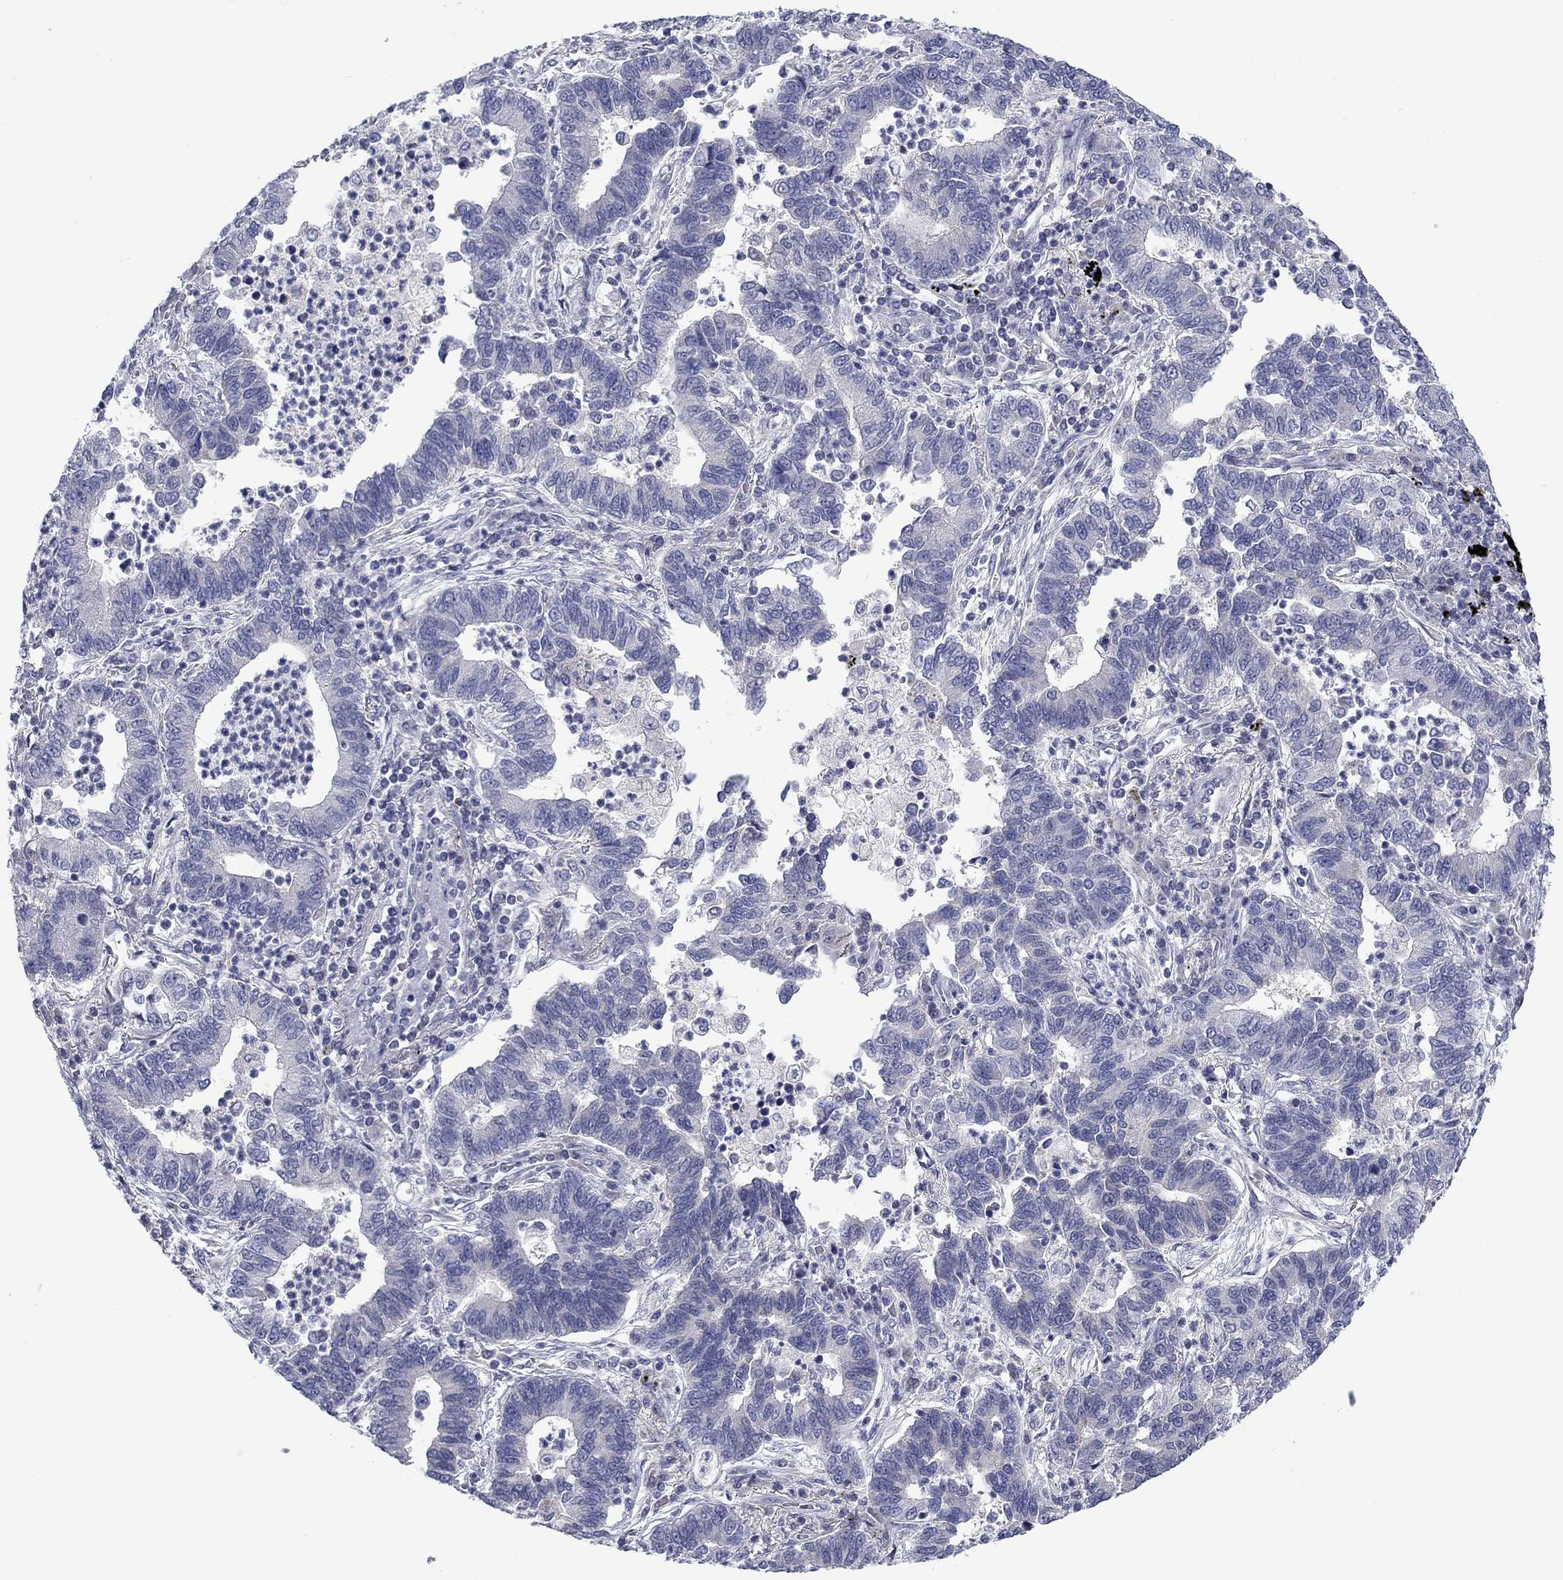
{"staining": {"intensity": "negative", "quantity": "none", "location": "none"}, "tissue": "lung cancer", "cell_type": "Tumor cells", "image_type": "cancer", "snomed": [{"axis": "morphology", "description": "Adenocarcinoma, NOS"}, {"axis": "topography", "description": "Lung"}], "caption": "IHC of human lung cancer (adenocarcinoma) shows no staining in tumor cells. (Stains: DAB IHC with hematoxylin counter stain, Microscopy: brightfield microscopy at high magnification).", "gene": "GRHPR", "patient": {"sex": "female", "age": 57}}